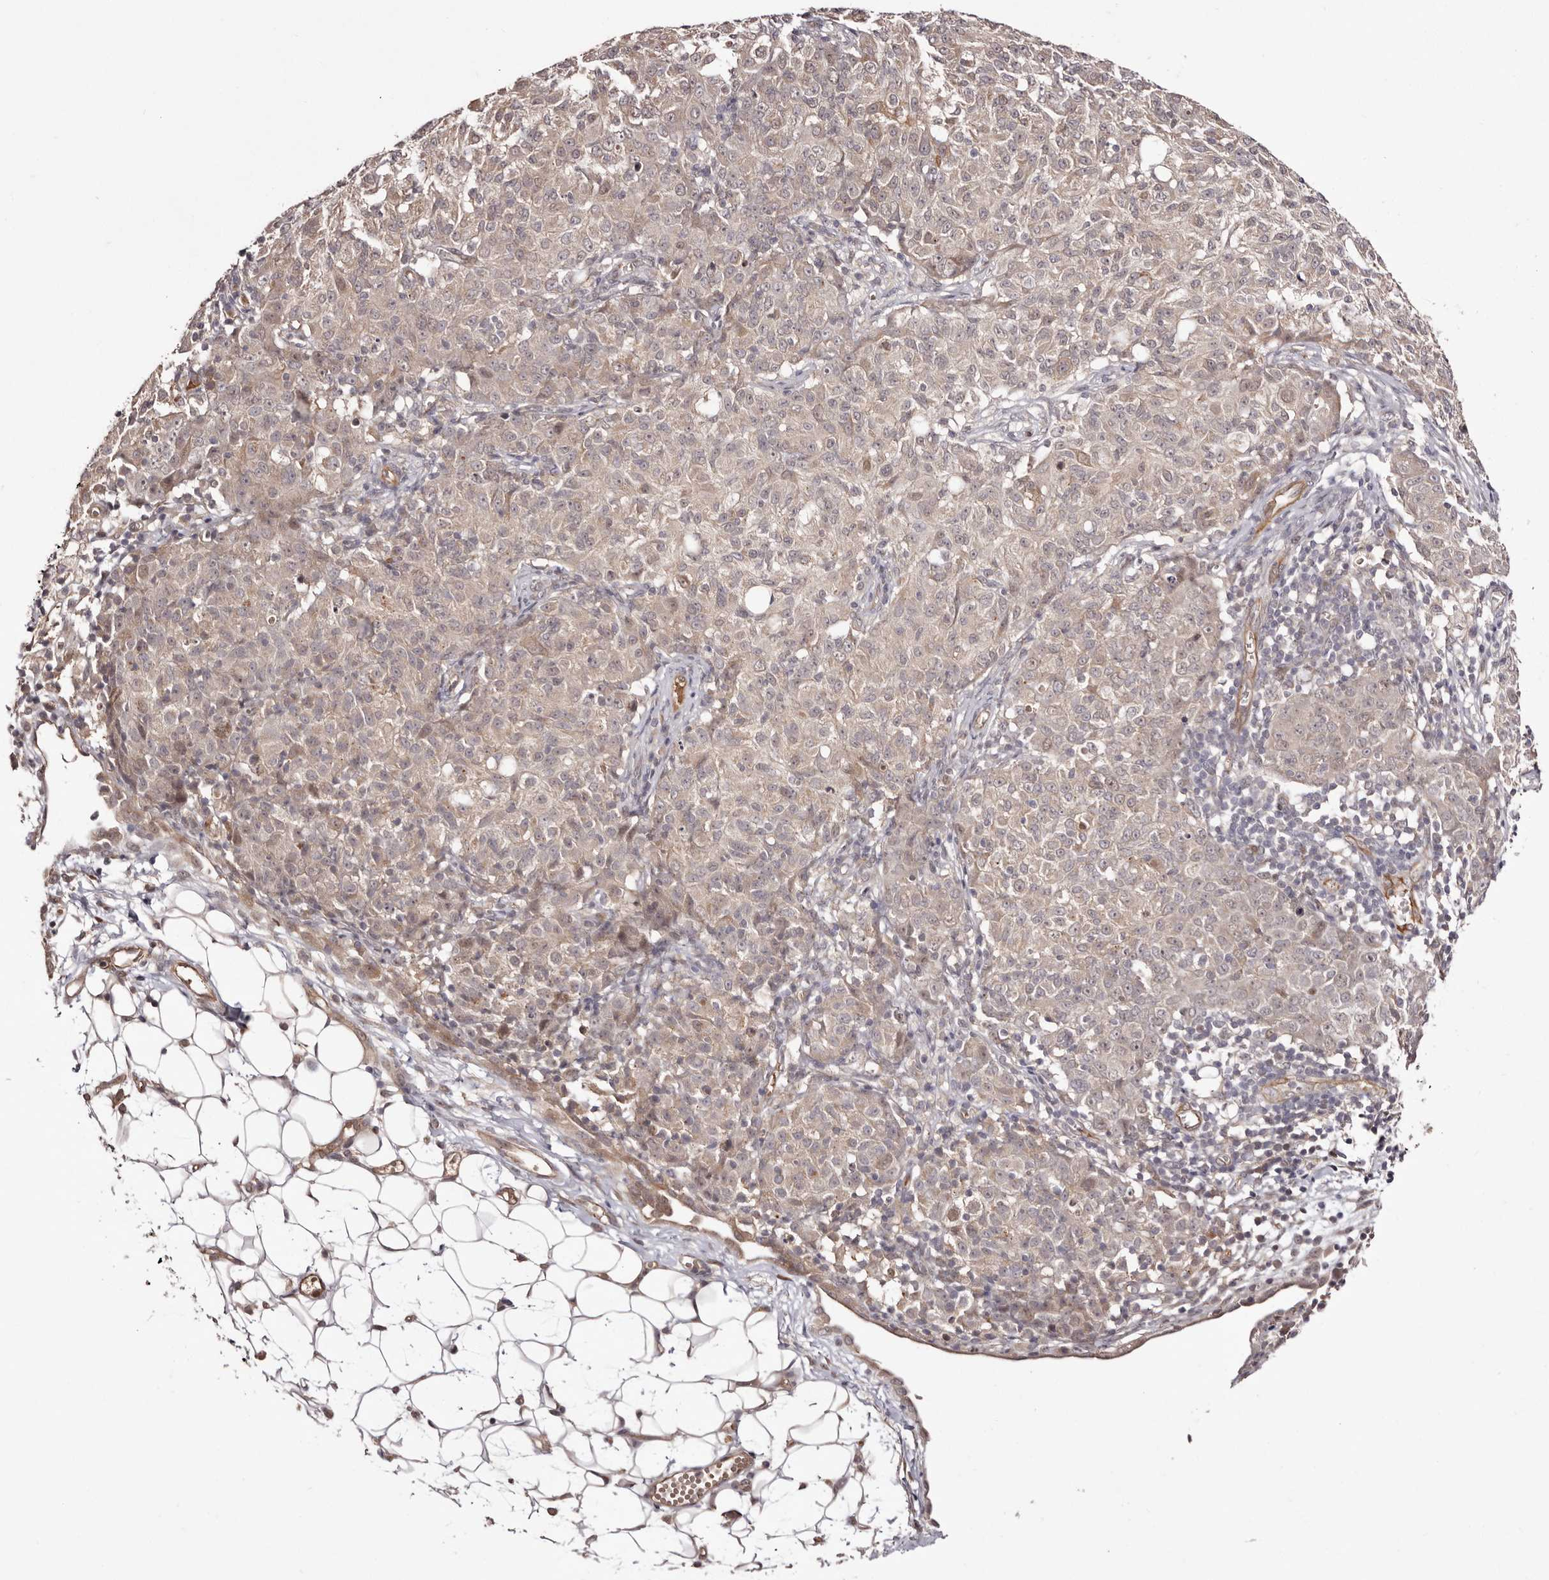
{"staining": {"intensity": "weak", "quantity": ">75%", "location": "cytoplasmic/membranous"}, "tissue": "ovarian cancer", "cell_type": "Tumor cells", "image_type": "cancer", "snomed": [{"axis": "morphology", "description": "Carcinoma, endometroid"}, {"axis": "topography", "description": "Ovary"}], "caption": "Brown immunohistochemical staining in ovarian endometroid carcinoma demonstrates weak cytoplasmic/membranous positivity in approximately >75% of tumor cells.", "gene": "EGR3", "patient": {"sex": "female", "age": 42}}